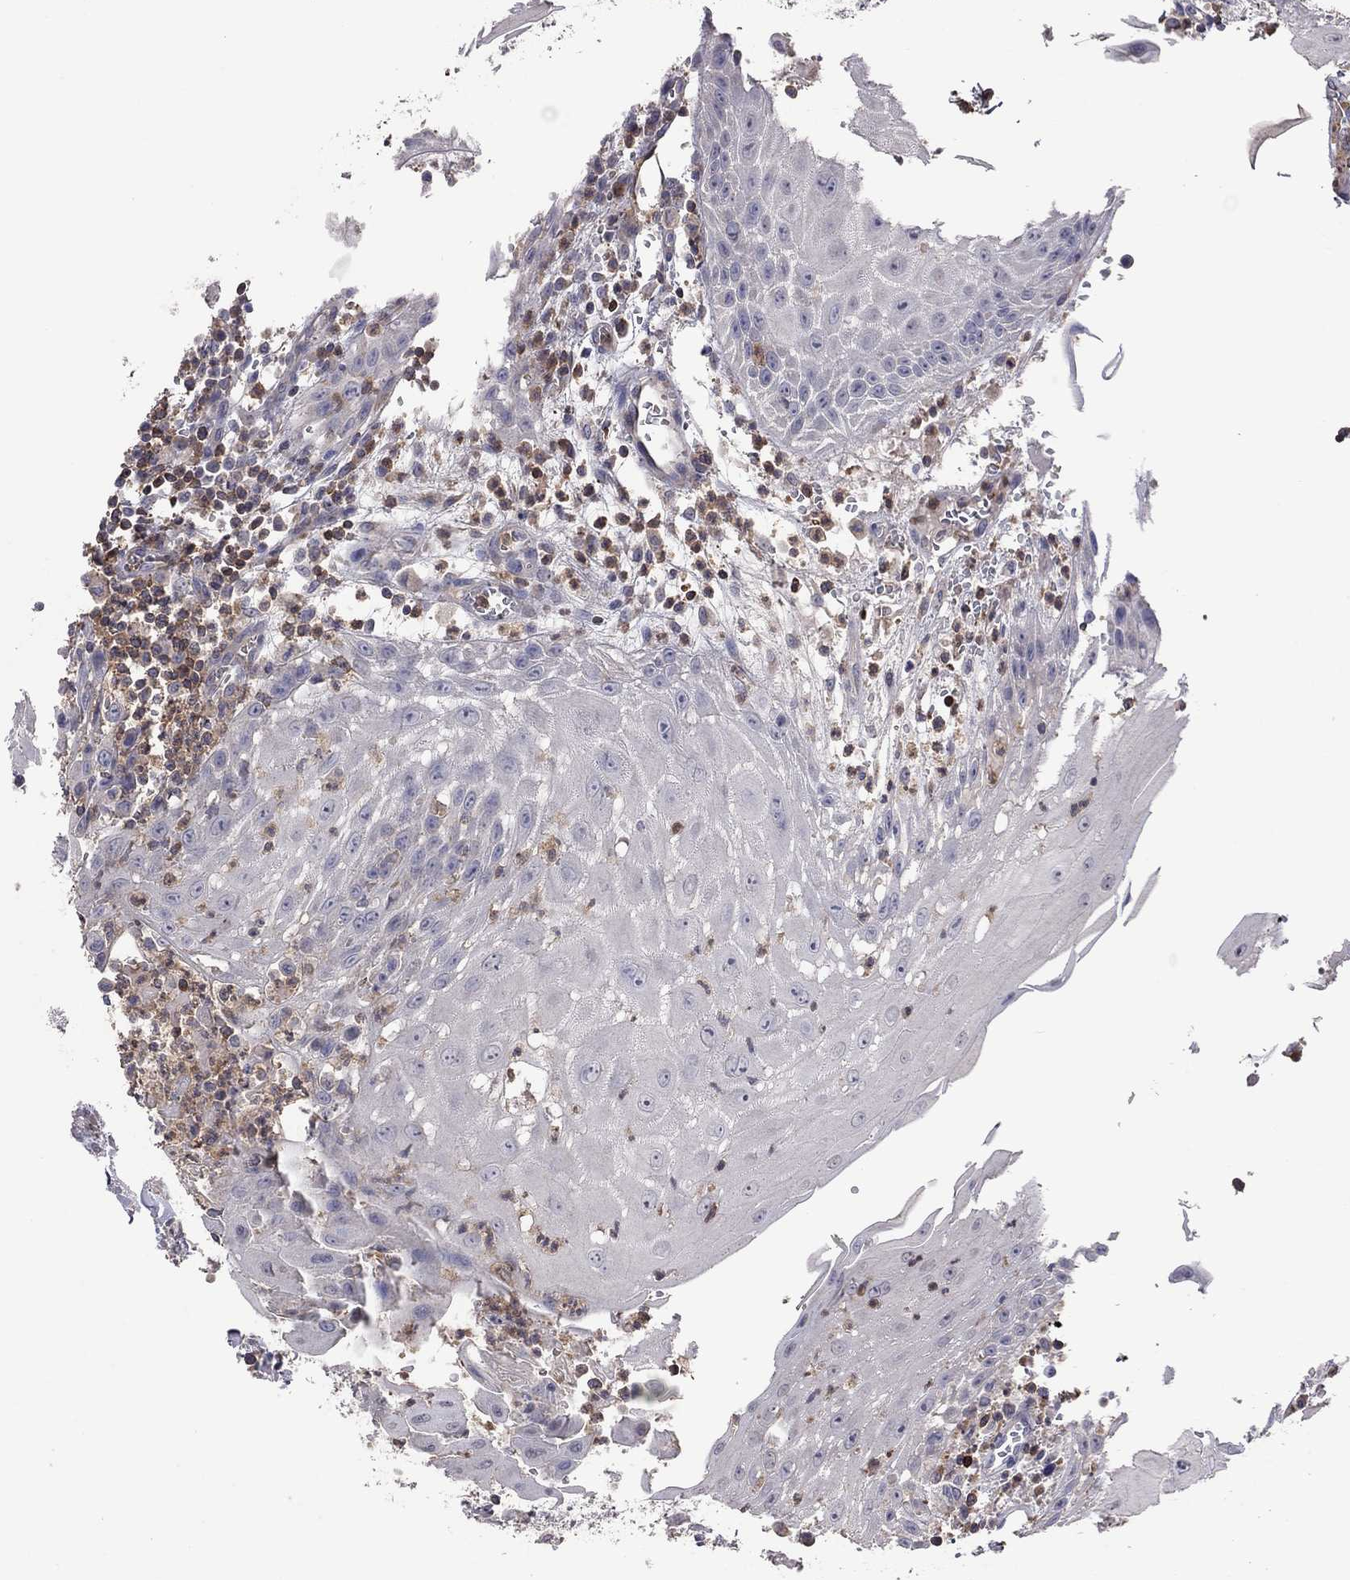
{"staining": {"intensity": "negative", "quantity": "none", "location": "none"}, "tissue": "head and neck cancer", "cell_type": "Tumor cells", "image_type": "cancer", "snomed": [{"axis": "morphology", "description": "Squamous cell carcinoma, NOS"}, {"axis": "topography", "description": "Oral tissue"}, {"axis": "topography", "description": "Head-Neck"}], "caption": "Human head and neck cancer (squamous cell carcinoma) stained for a protein using immunohistochemistry displays no expression in tumor cells.", "gene": "IPCEF1", "patient": {"sex": "male", "age": 58}}